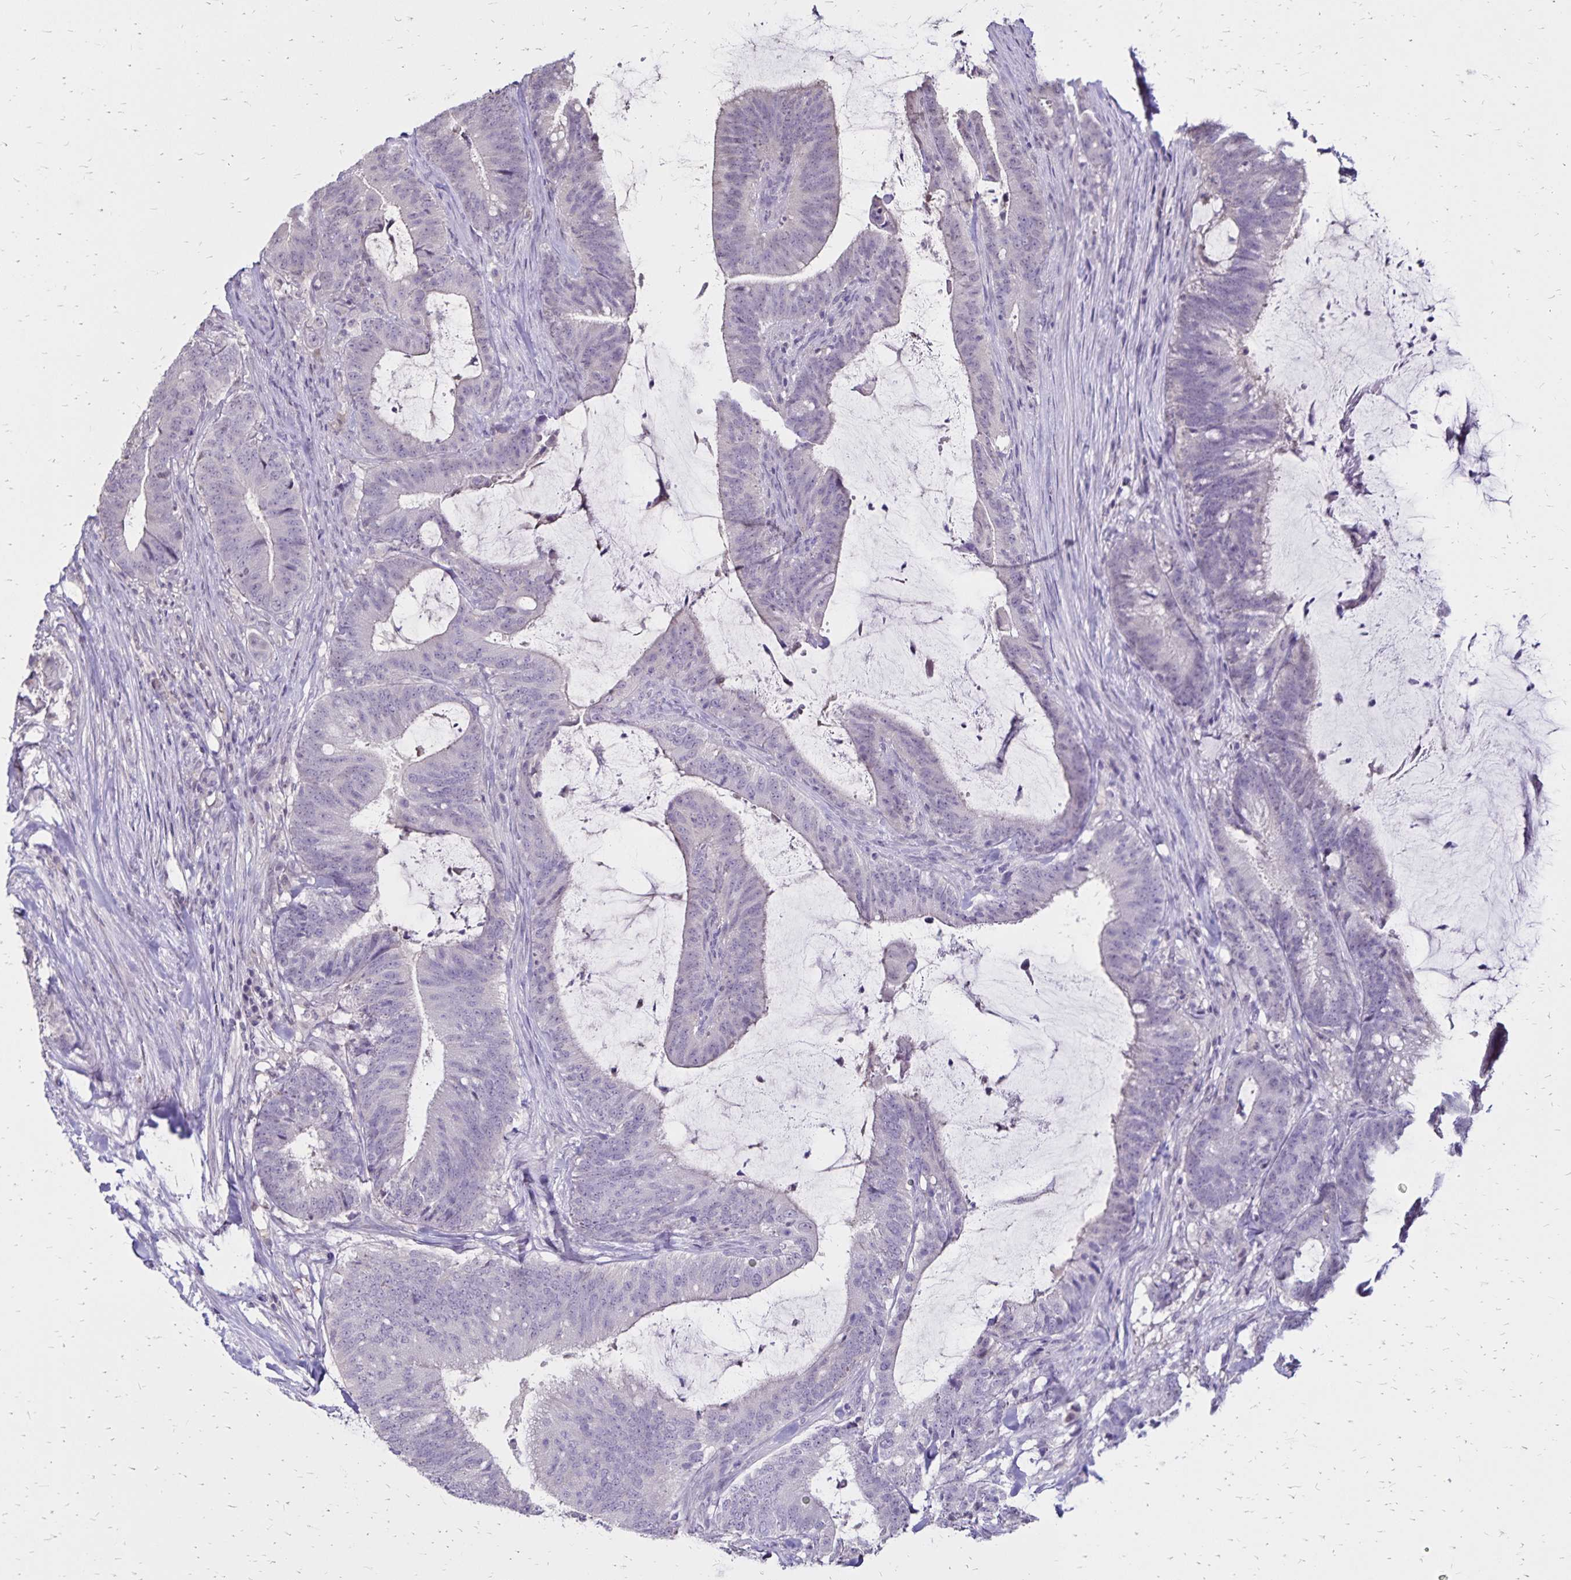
{"staining": {"intensity": "negative", "quantity": "none", "location": "none"}, "tissue": "colorectal cancer", "cell_type": "Tumor cells", "image_type": "cancer", "snomed": [{"axis": "morphology", "description": "Adenocarcinoma, NOS"}, {"axis": "topography", "description": "Colon"}], "caption": "Immunohistochemistry (IHC) photomicrograph of colorectal cancer (adenocarcinoma) stained for a protein (brown), which exhibits no positivity in tumor cells.", "gene": "SH3GL3", "patient": {"sex": "female", "age": 43}}